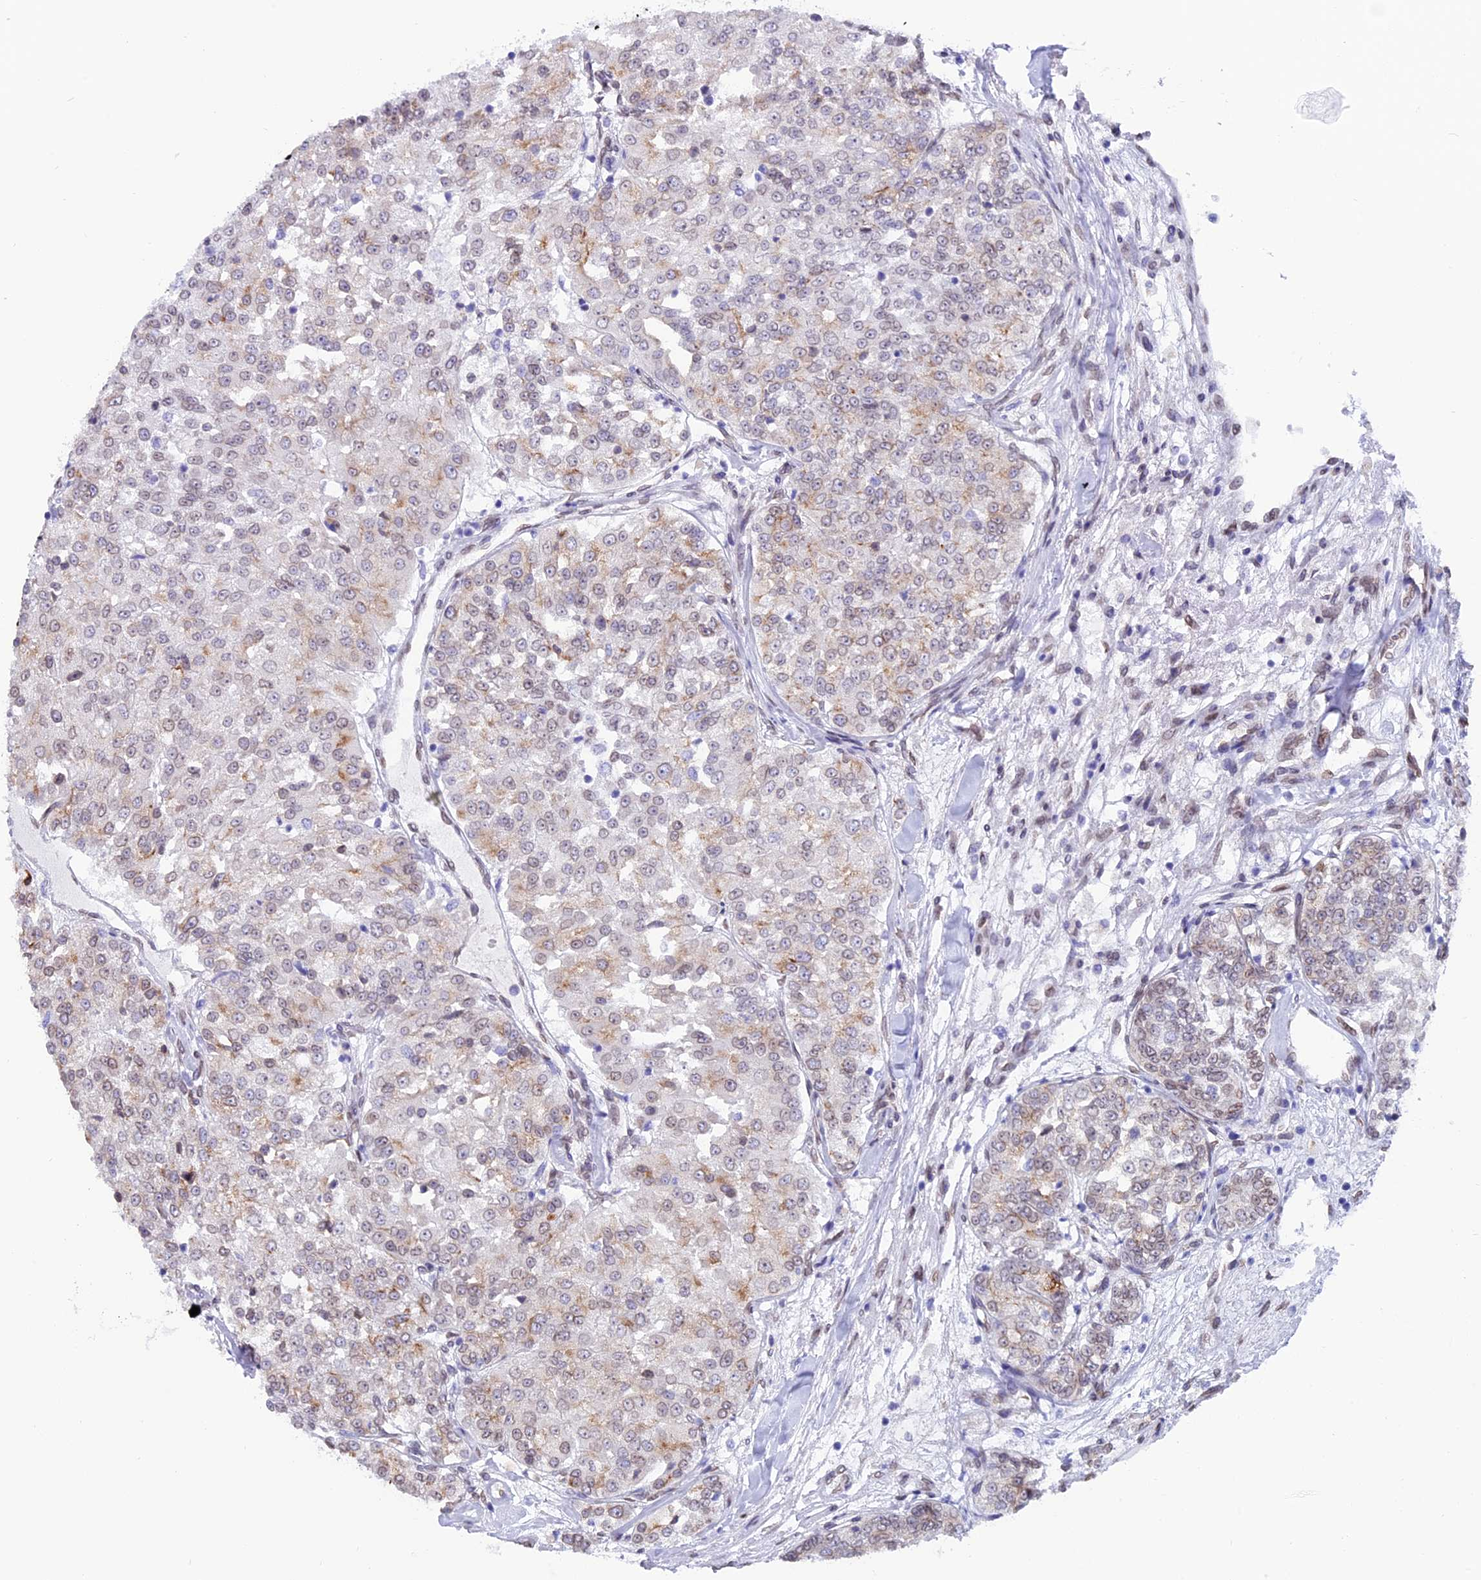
{"staining": {"intensity": "weak", "quantity": "25%-75%", "location": "cytoplasmic/membranous,nuclear"}, "tissue": "renal cancer", "cell_type": "Tumor cells", "image_type": "cancer", "snomed": [{"axis": "morphology", "description": "Adenocarcinoma, NOS"}, {"axis": "topography", "description": "Kidney"}], "caption": "Protein expression analysis of renal adenocarcinoma shows weak cytoplasmic/membranous and nuclear positivity in about 25%-75% of tumor cells.", "gene": "TMPRSS7", "patient": {"sex": "female", "age": 63}}